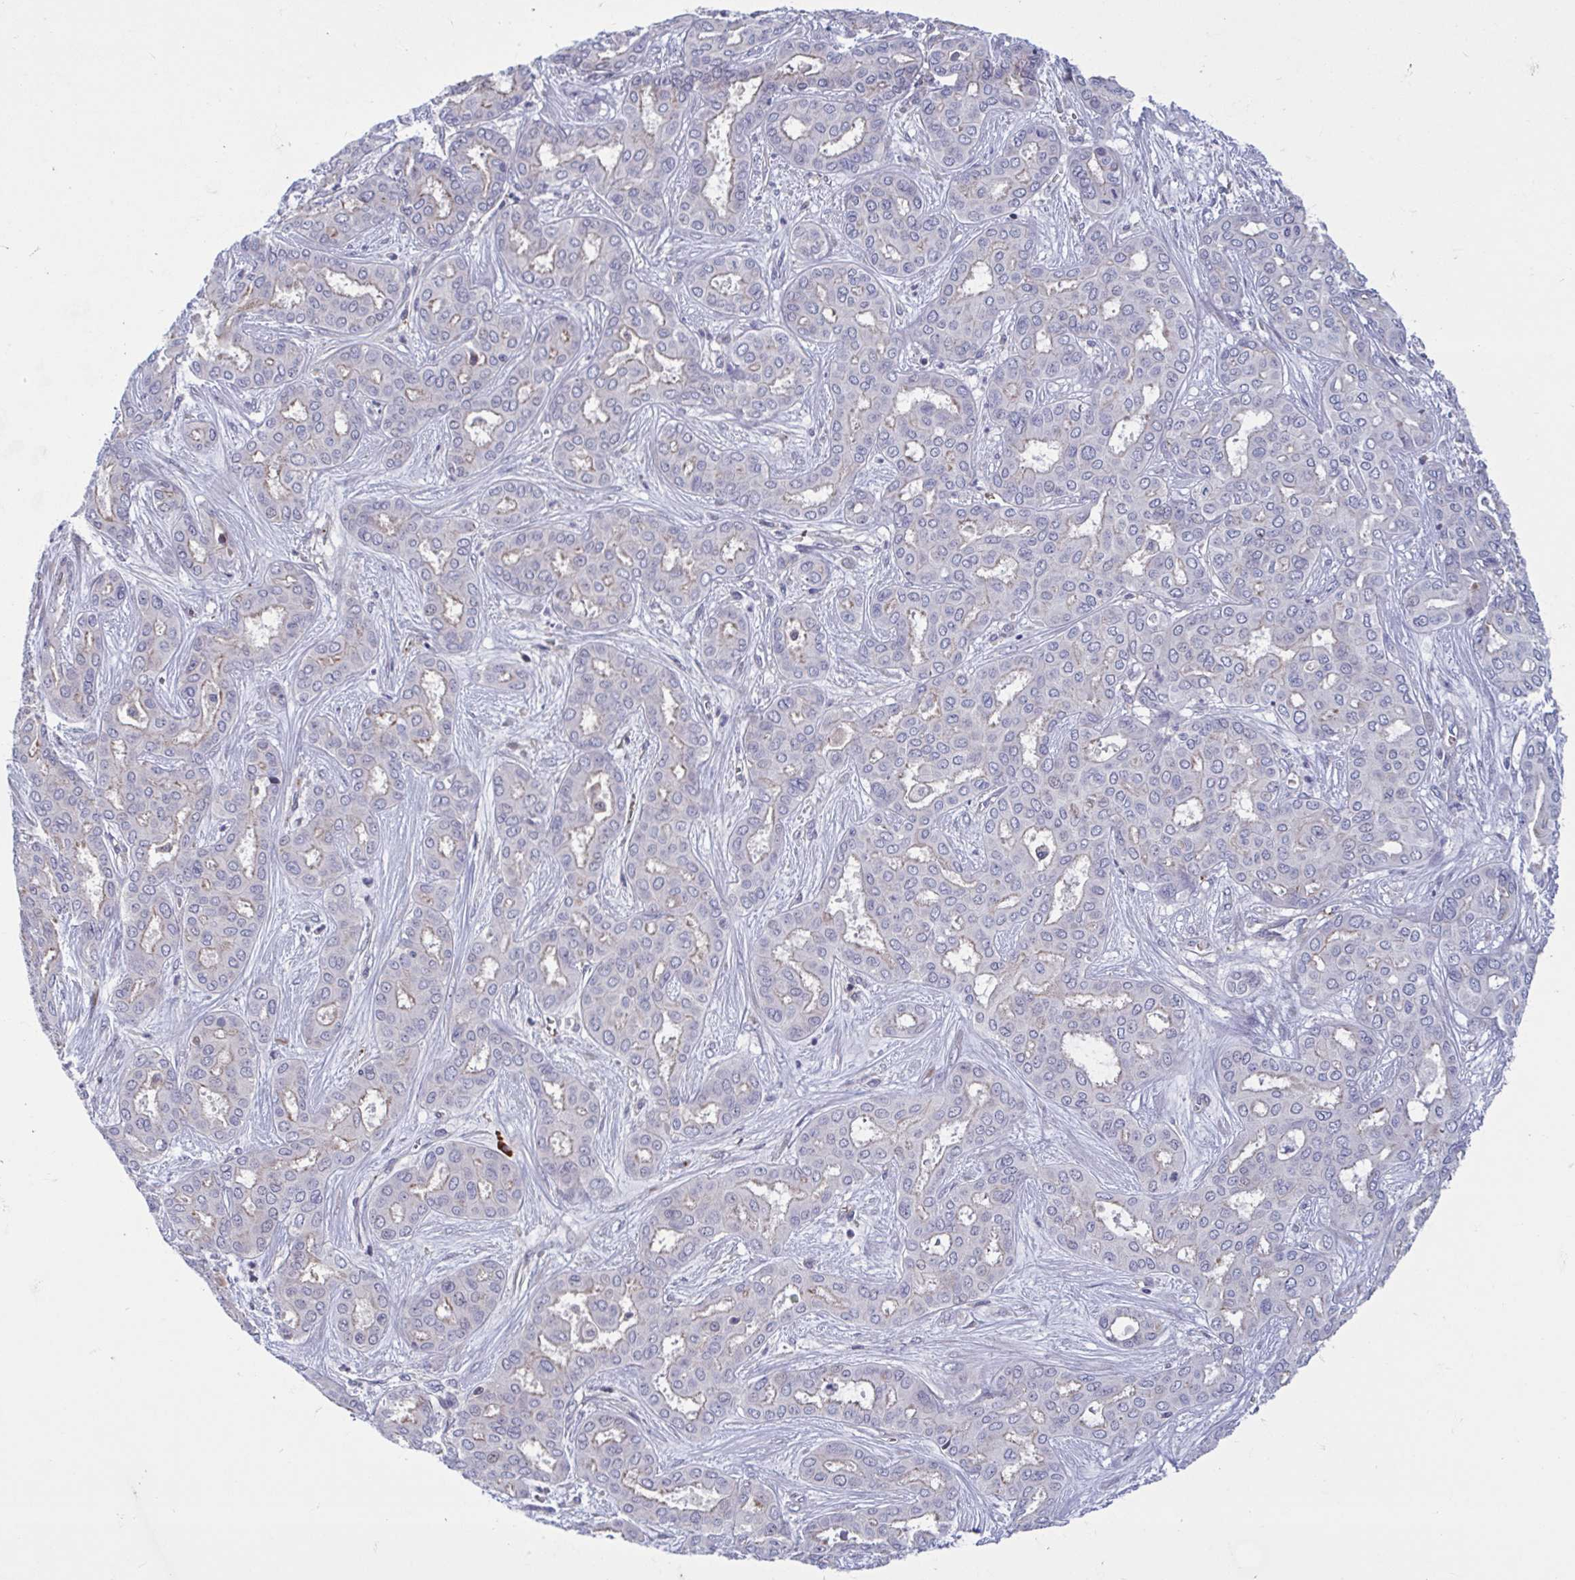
{"staining": {"intensity": "weak", "quantity": "<25%", "location": "nuclear"}, "tissue": "liver cancer", "cell_type": "Tumor cells", "image_type": "cancer", "snomed": [{"axis": "morphology", "description": "Cholangiocarcinoma"}, {"axis": "topography", "description": "Liver"}], "caption": "The IHC image has no significant staining in tumor cells of cholangiocarcinoma (liver) tissue.", "gene": "LRRC38", "patient": {"sex": "female", "age": 64}}